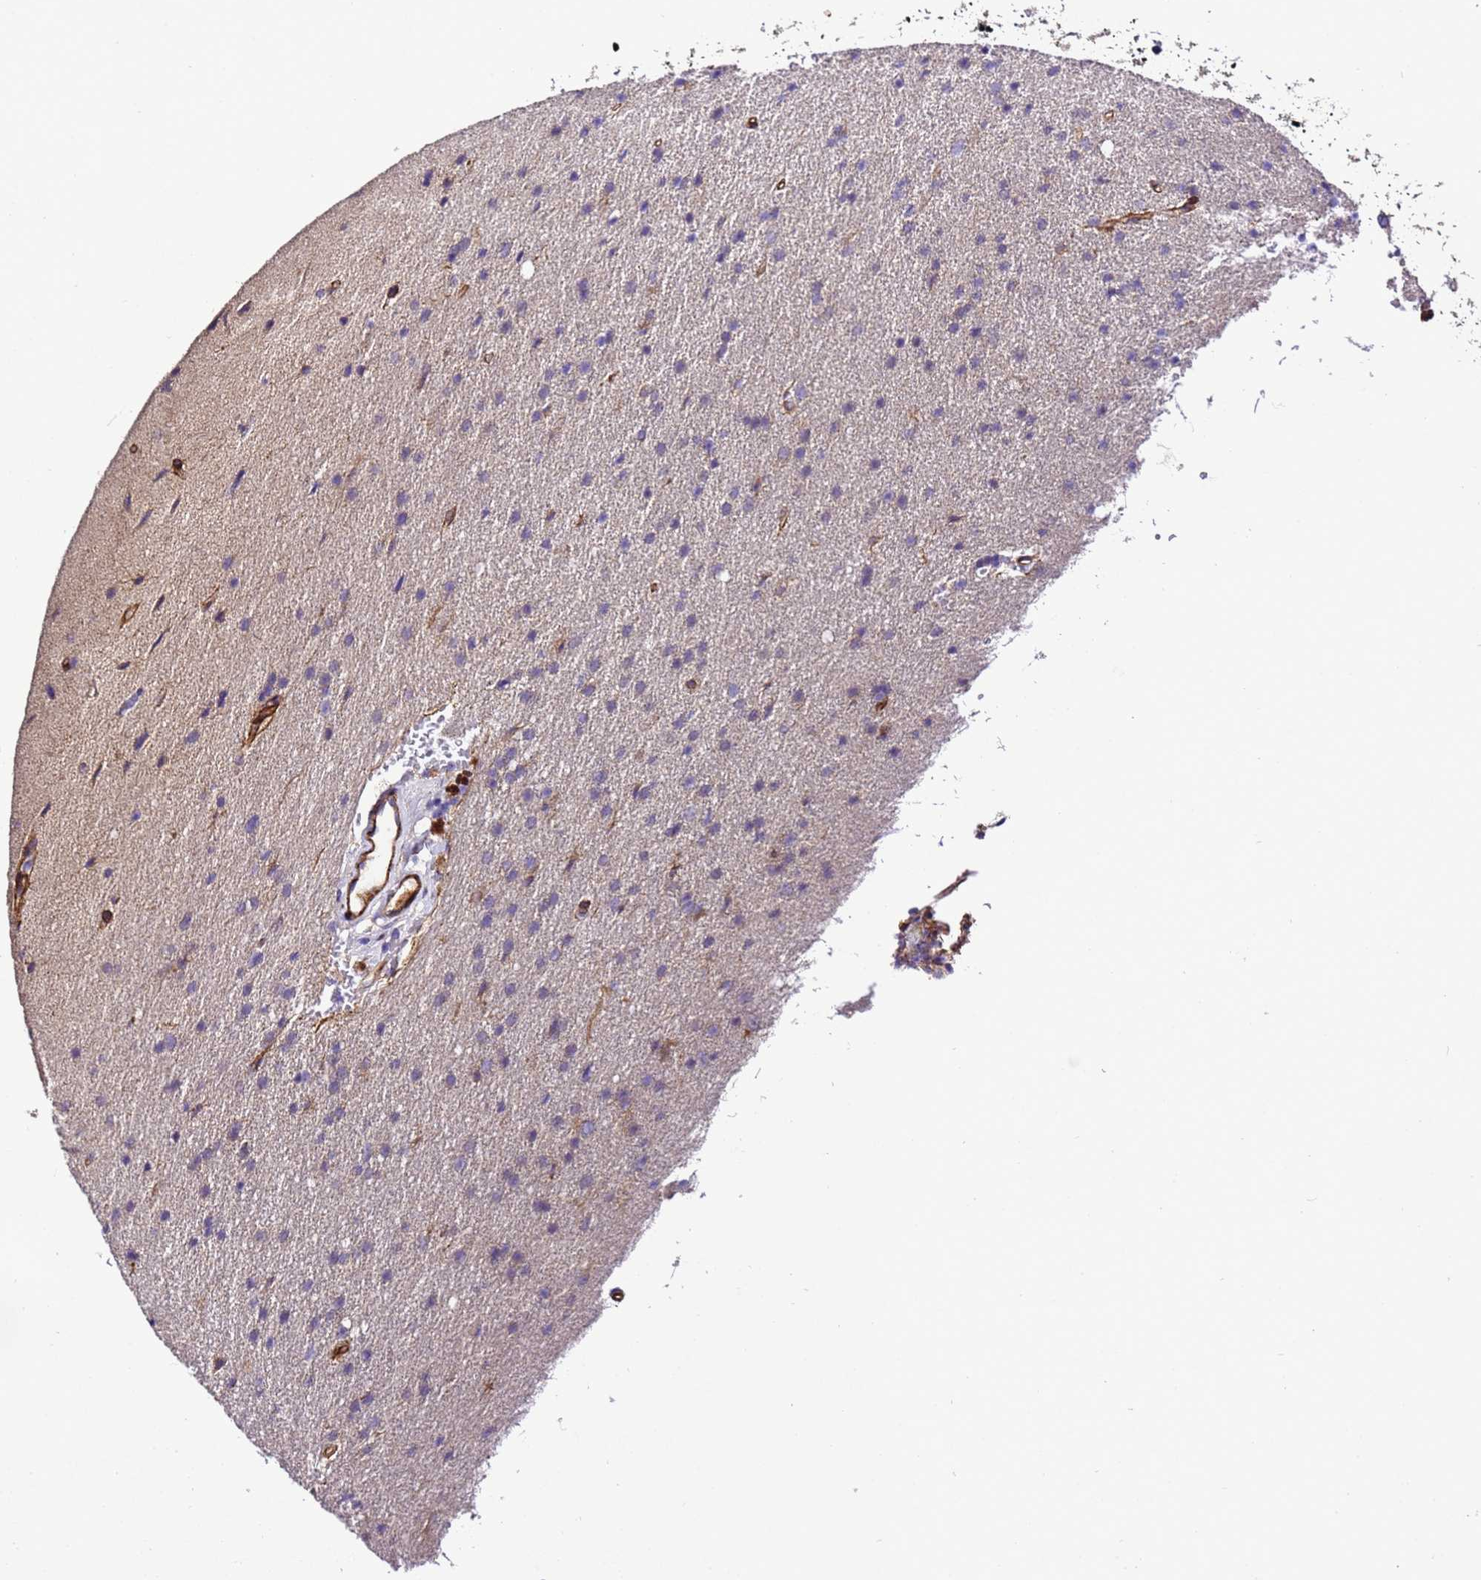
{"staining": {"intensity": "negative", "quantity": "none", "location": "none"}, "tissue": "glioma", "cell_type": "Tumor cells", "image_type": "cancer", "snomed": [{"axis": "morphology", "description": "Glioma, malignant, High grade"}, {"axis": "topography", "description": "Cerebral cortex"}], "caption": "Immunohistochemistry photomicrograph of human high-grade glioma (malignant) stained for a protein (brown), which reveals no expression in tumor cells. Nuclei are stained in blue.", "gene": "ZNF417", "patient": {"sex": "female", "age": 36}}